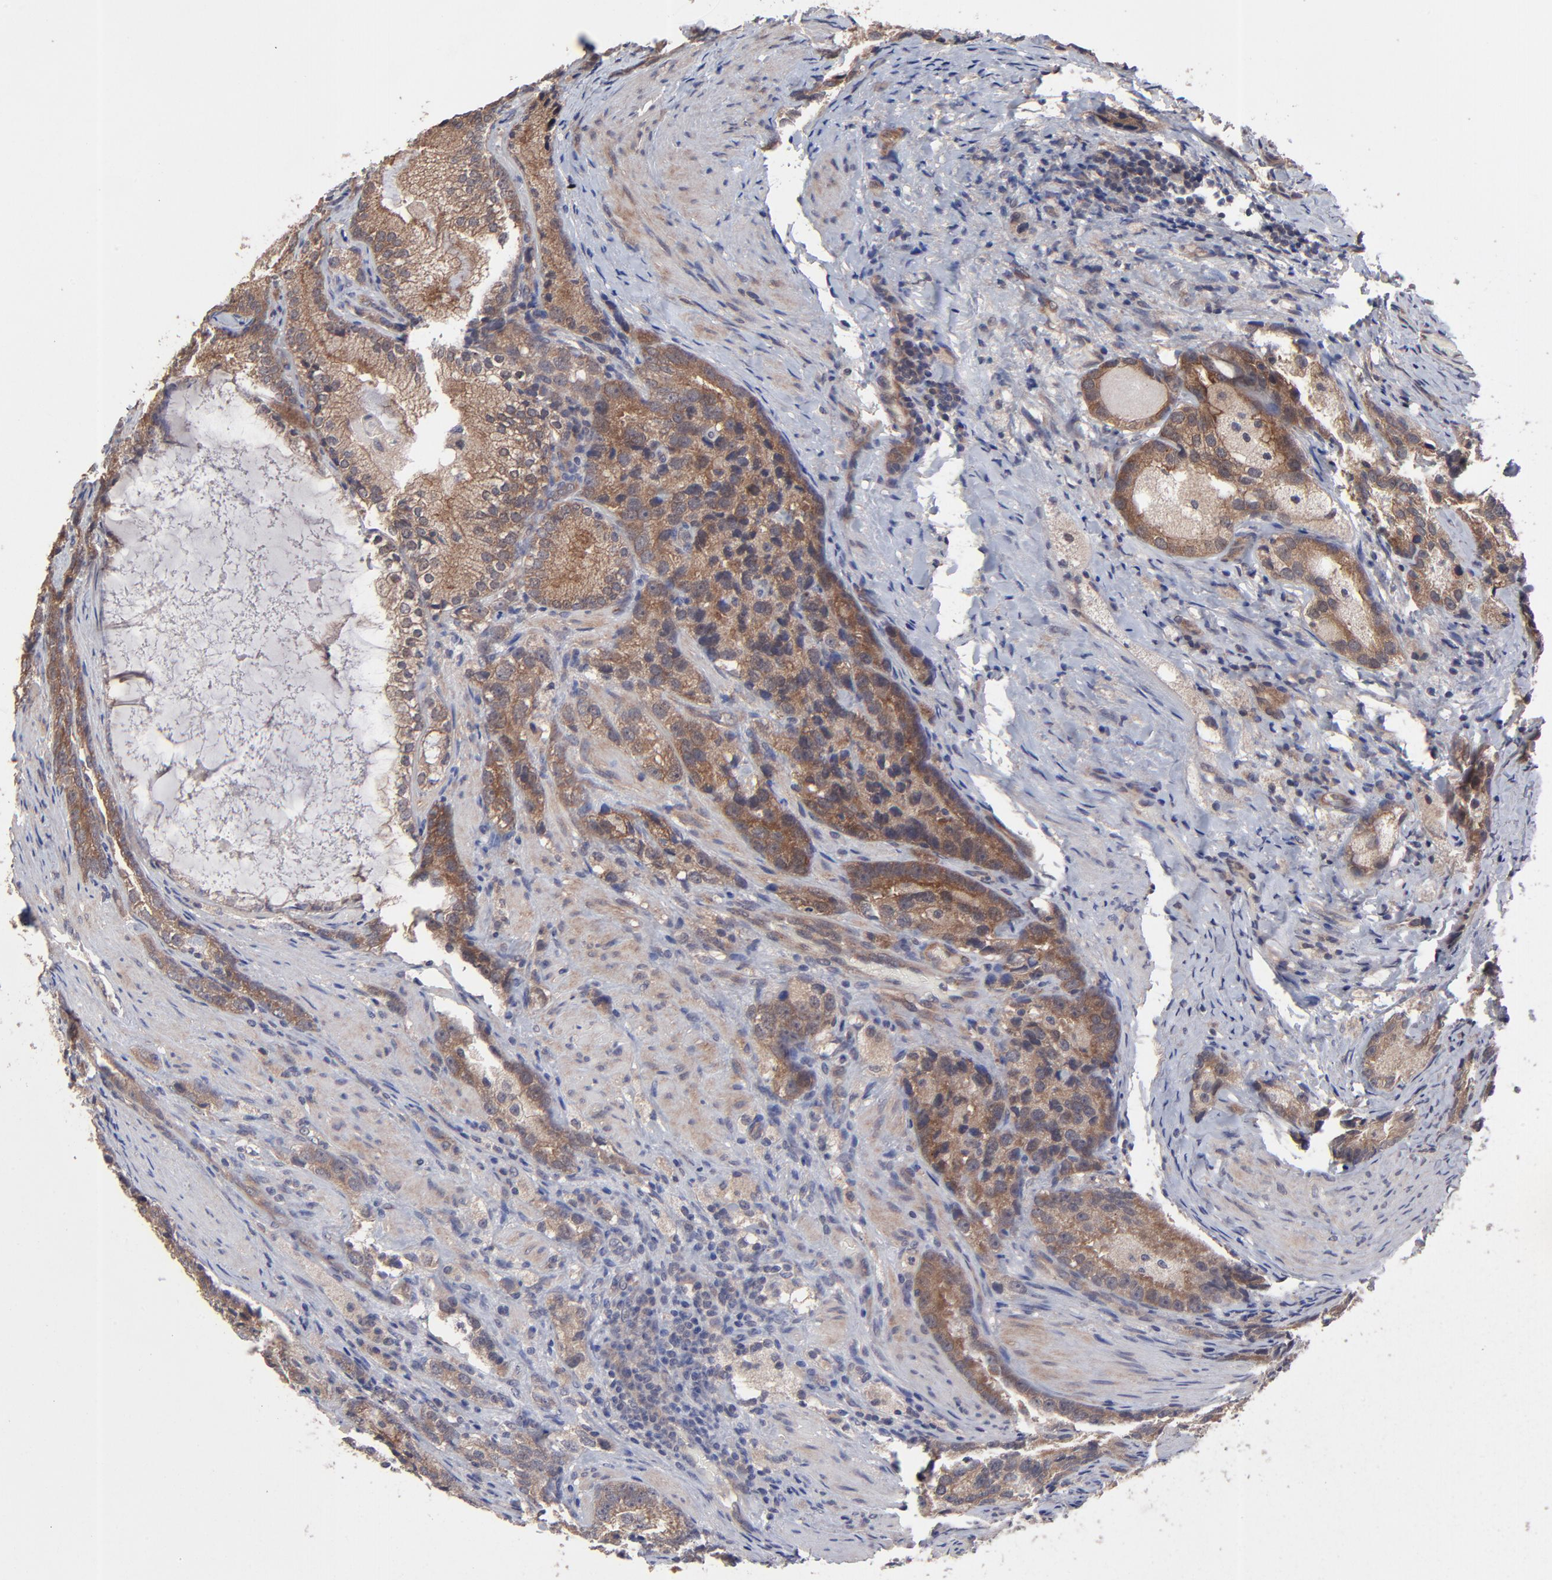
{"staining": {"intensity": "moderate", "quantity": ">75%", "location": "cytoplasmic/membranous"}, "tissue": "prostate cancer", "cell_type": "Tumor cells", "image_type": "cancer", "snomed": [{"axis": "morphology", "description": "Adenocarcinoma, High grade"}, {"axis": "topography", "description": "Prostate"}], "caption": "DAB (3,3'-diaminobenzidine) immunohistochemical staining of human prostate adenocarcinoma (high-grade) shows moderate cytoplasmic/membranous protein positivity in about >75% of tumor cells.", "gene": "ZNF780B", "patient": {"sex": "male", "age": 63}}